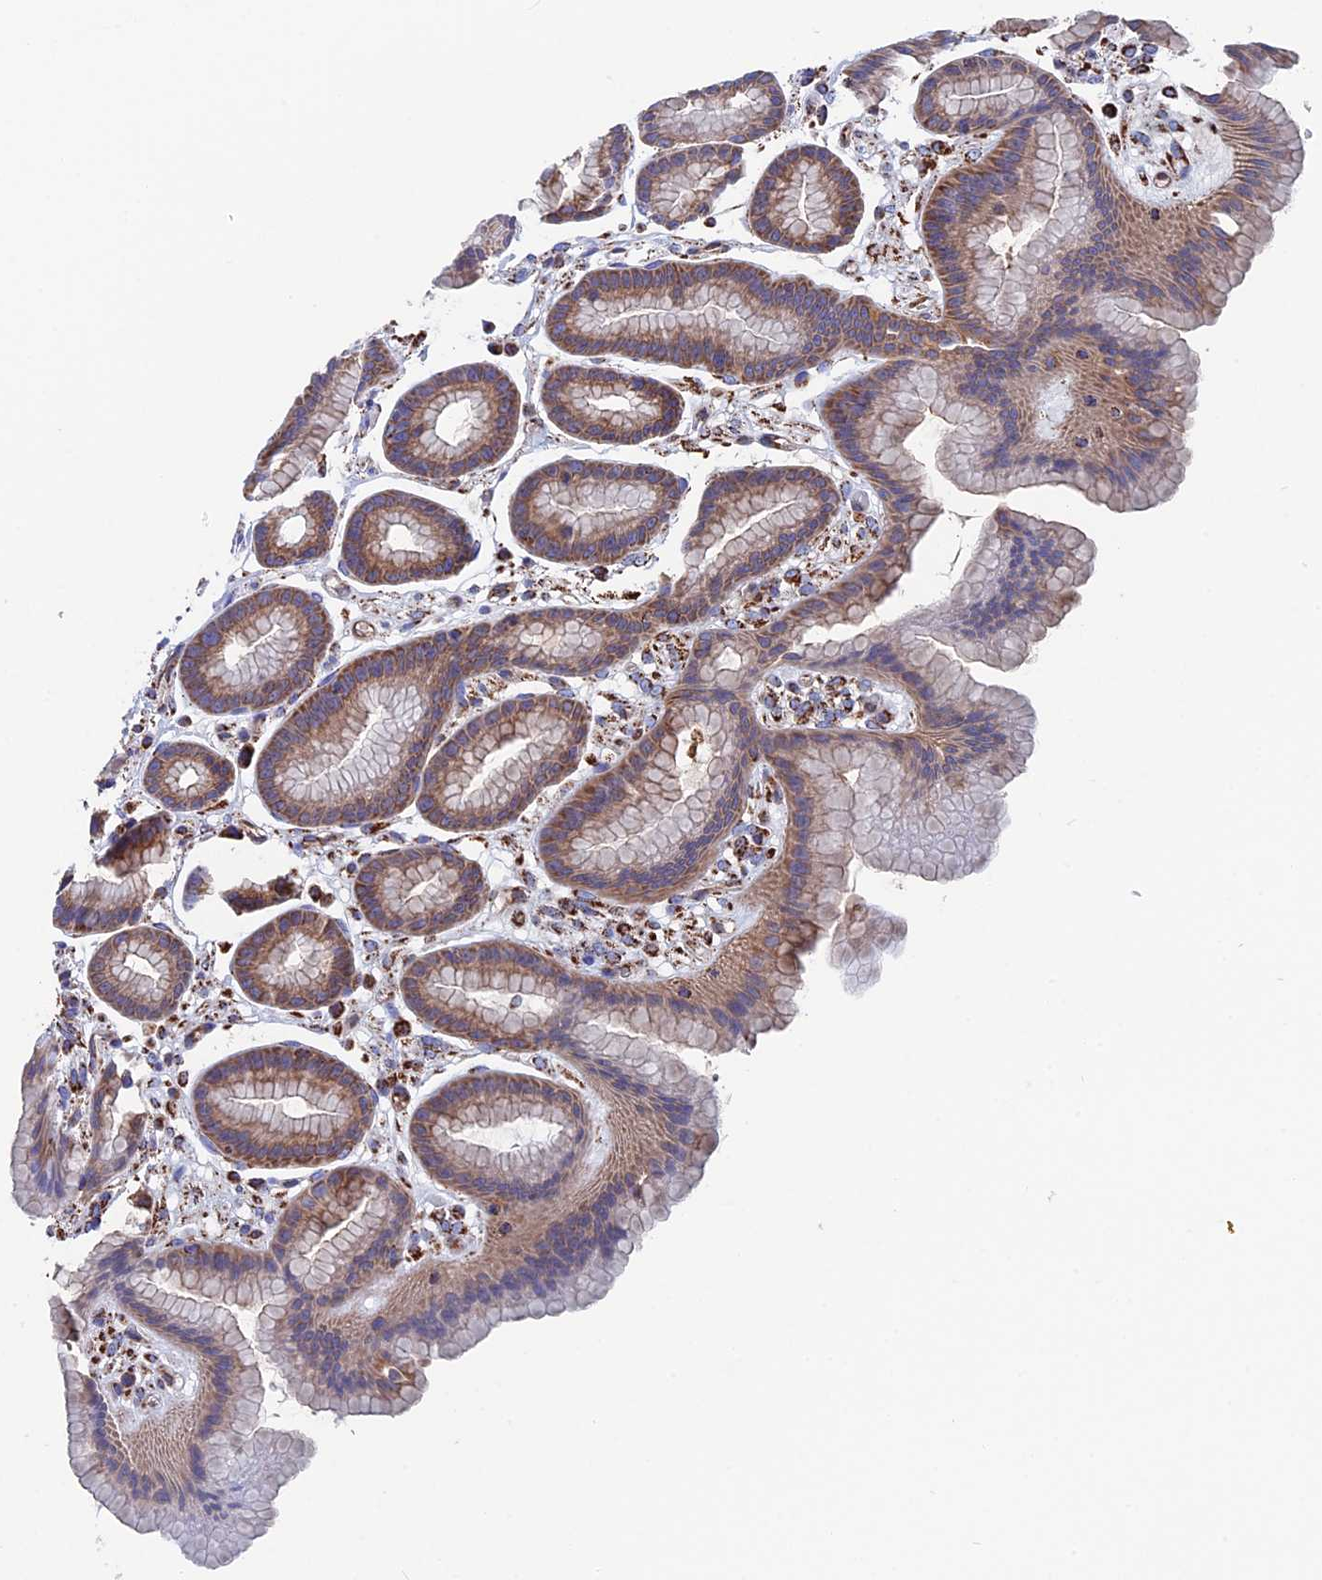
{"staining": {"intensity": "moderate", "quantity": ">75%", "location": "cytoplasmic/membranous"}, "tissue": "stomach", "cell_type": "Glandular cells", "image_type": "normal", "snomed": [{"axis": "morphology", "description": "Normal tissue, NOS"}, {"axis": "topography", "description": "Stomach"}], "caption": "This is a histology image of IHC staining of benign stomach, which shows moderate positivity in the cytoplasmic/membranous of glandular cells.", "gene": "WDR83", "patient": {"sex": "male", "age": 42}}